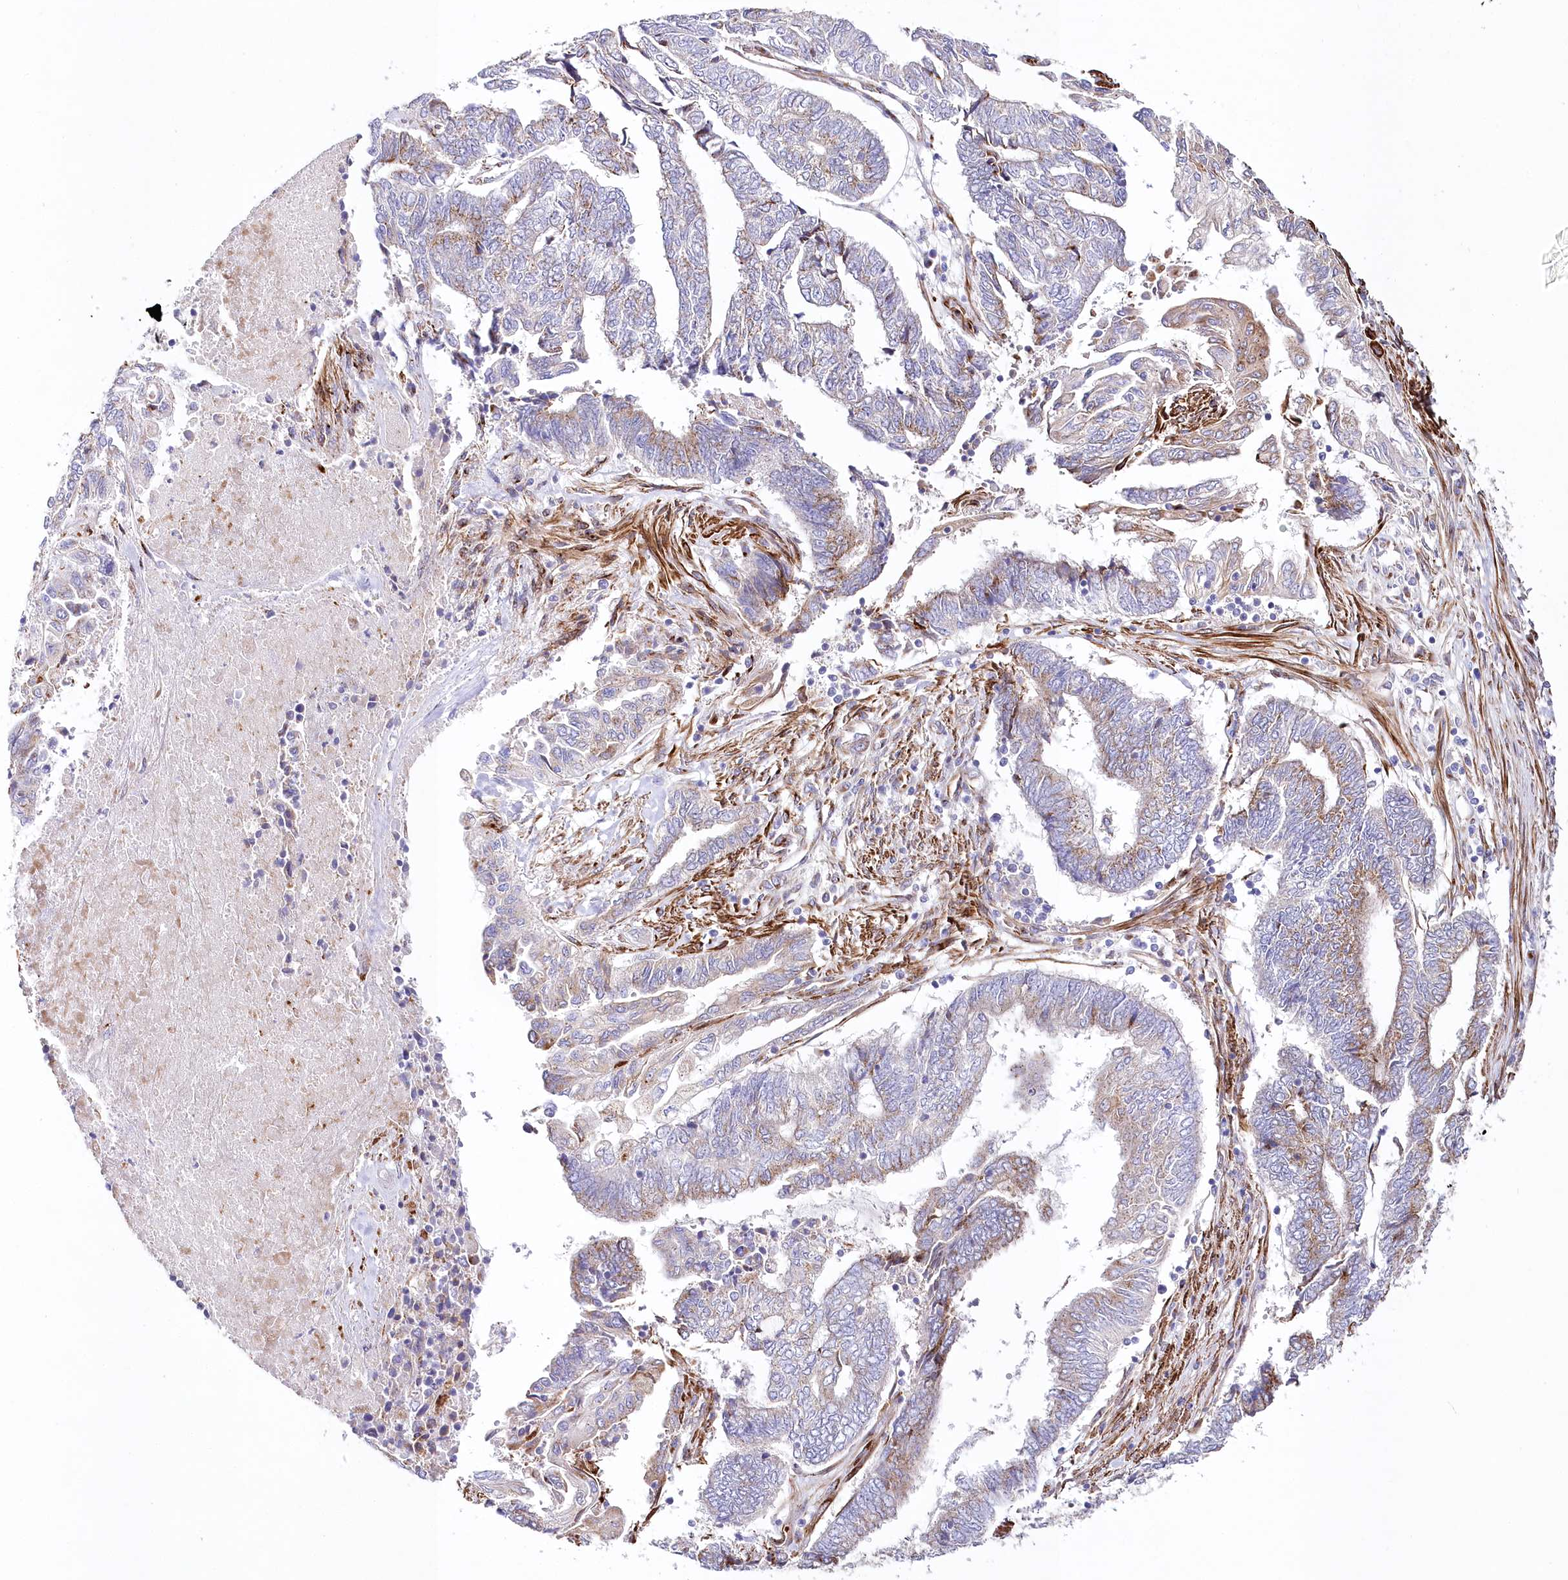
{"staining": {"intensity": "moderate", "quantity": "25%-75%", "location": "cytoplasmic/membranous"}, "tissue": "endometrial cancer", "cell_type": "Tumor cells", "image_type": "cancer", "snomed": [{"axis": "morphology", "description": "Adenocarcinoma, NOS"}, {"axis": "topography", "description": "Uterus"}, {"axis": "topography", "description": "Endometrium"}], "caption": "A micrograph of adenocarcinoma (endometrial) stained for a protein shows moderate cytoplasmic/membranous brown staining in tumor cells.", "gene": "ABRAXAS2", "patient": {"sex": "female", "age": 70}}